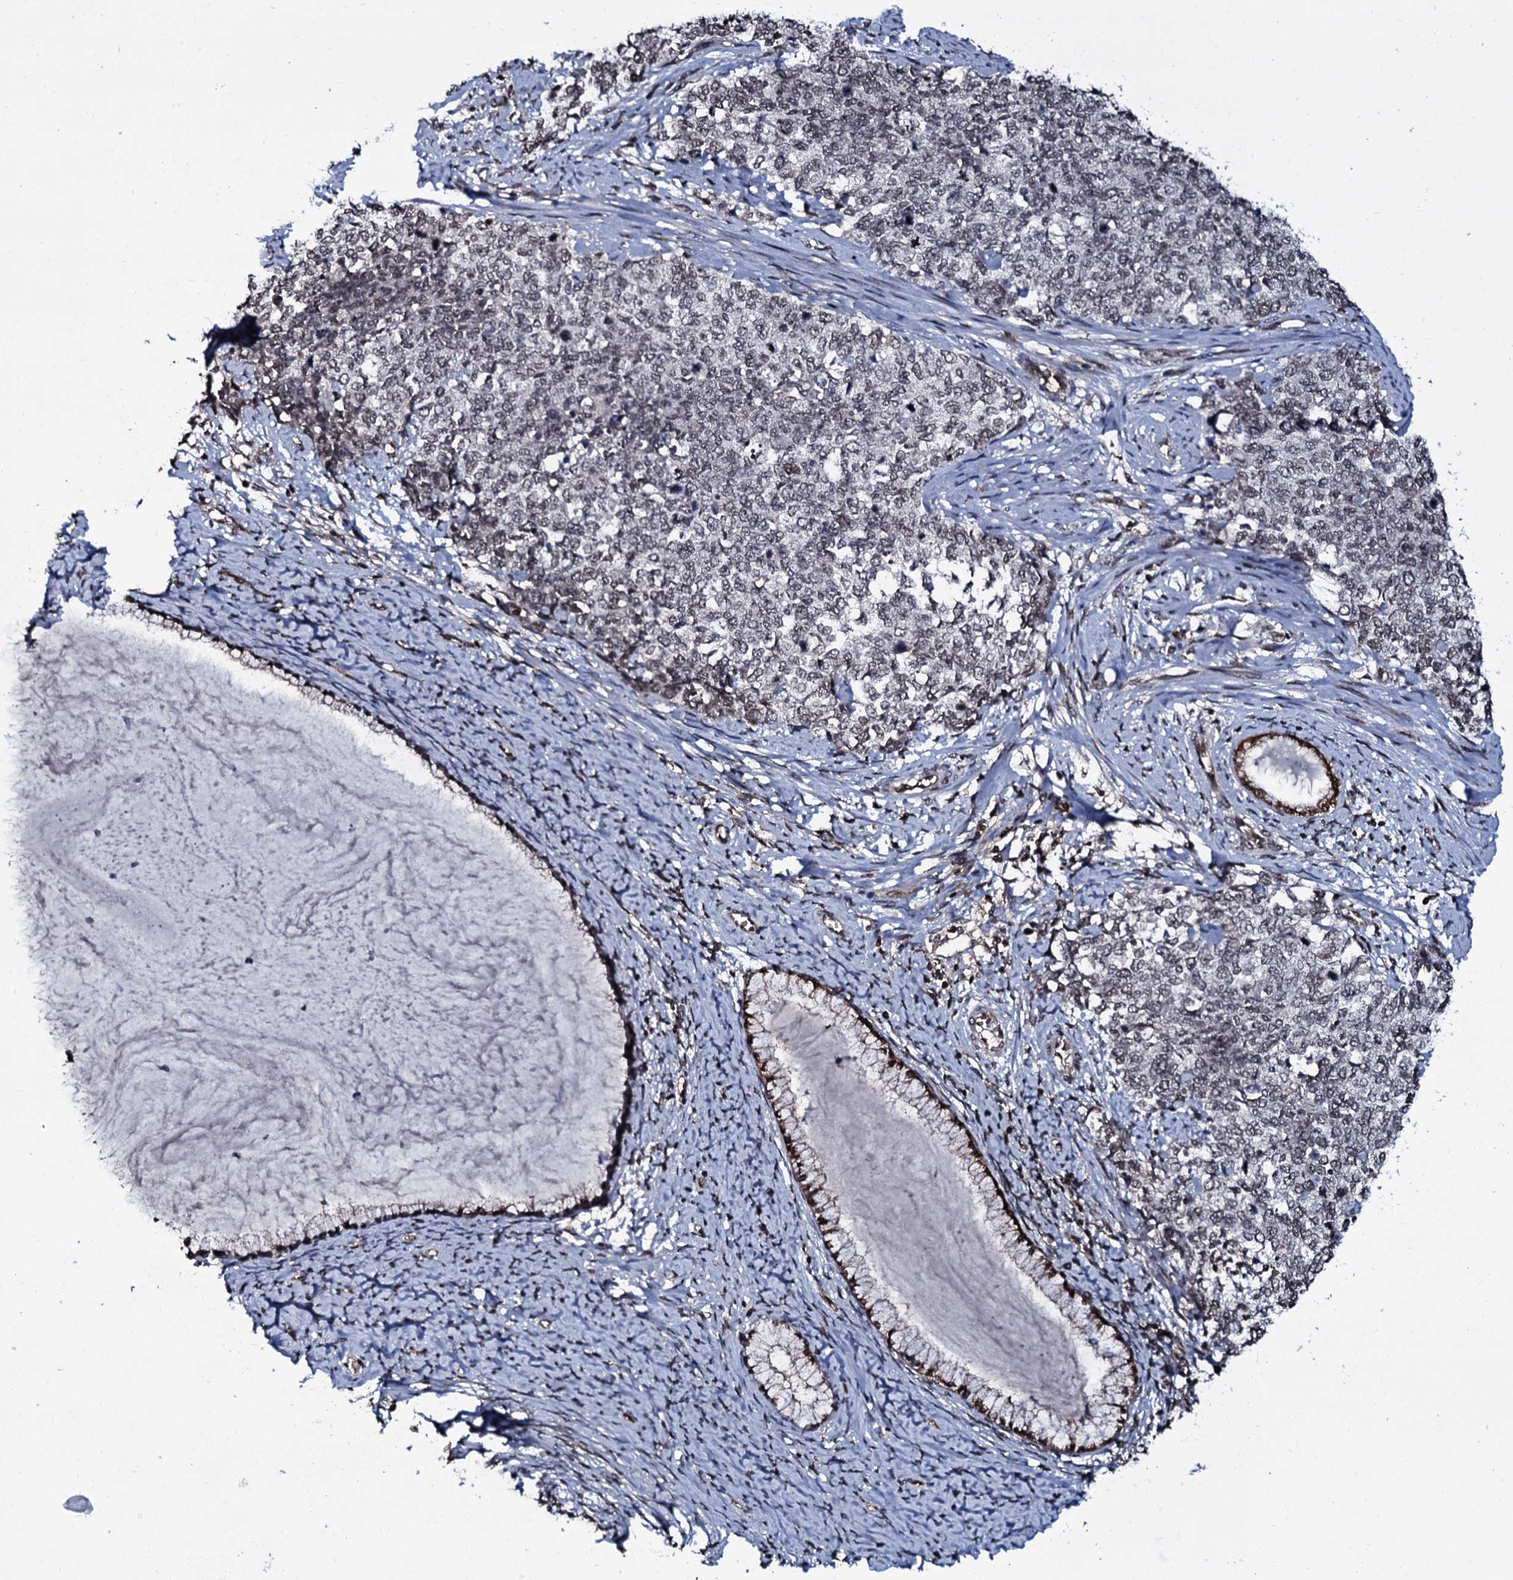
{"staining": {"intensity": "weak", "quantity": "<25%", "location": "nuclear"}, "tissue": "cervical cancer", "cell_type": "Tumor cells", "image_type": "cancer", "snomed": [{"axis": "morphology", "description": "Squamous cell carcinoma, NOS"}, {"axis": "topography", "description": "Cervix"}], "caption": "Immunohistochemistry (IHC) histopathology image of human cervical cancer (squamous cell carcinoma) stained for a protein (brown), which exhibits no staining in tumor cells.", "gene": "HDDC3", "patient": {"sex": "female", "age": 63}}